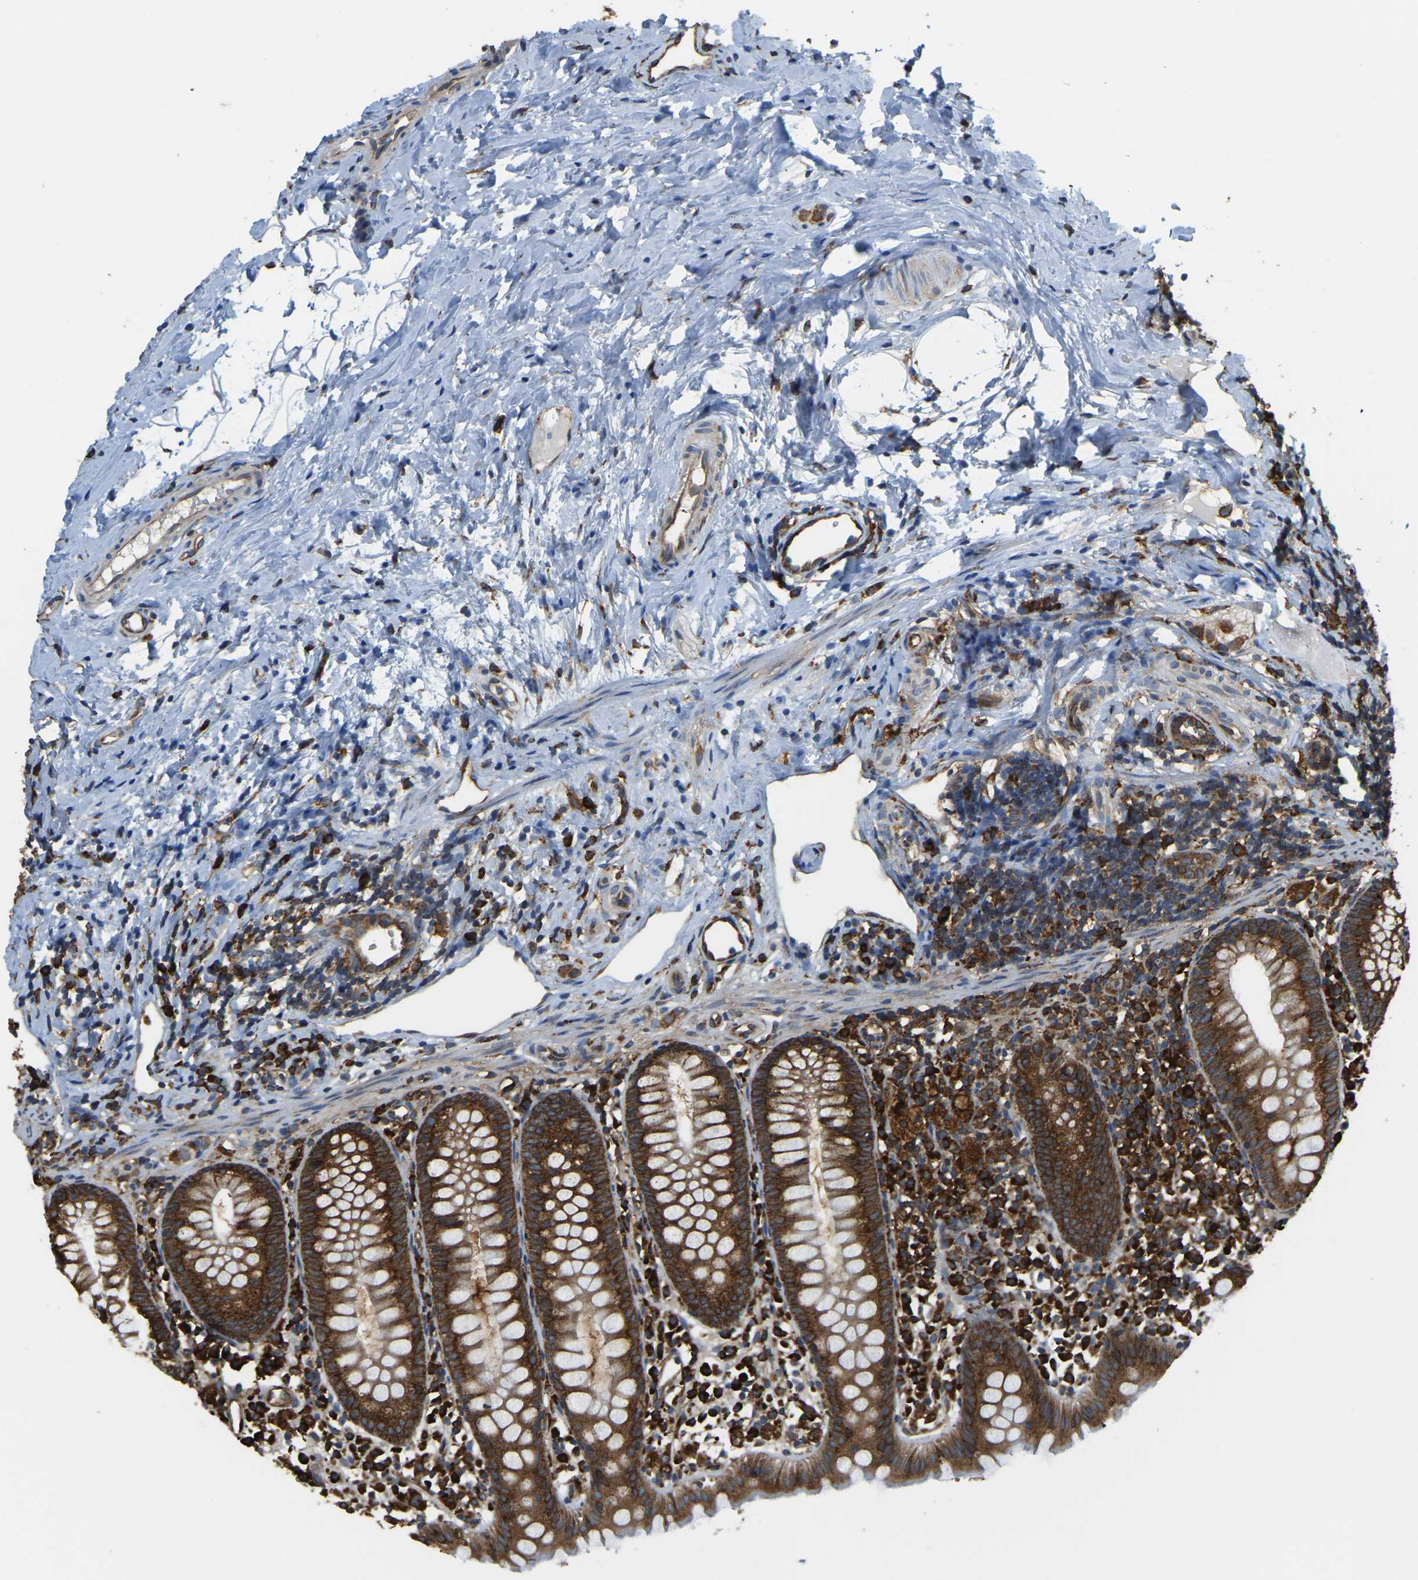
{"staining": {"intensity": "strong", "quantity": ">75%", "location": "cytoplasmic/membranous"}, "tissue": "appendix", "cell_type": "Glandular cells", "image_type": "normal", "snomed": [{"axis": "morphology", "description": "Normal tissue, NOS"}, {"axis": "topography", "description": "Appendix"}], "caption": "Brown immunohistochemical staining in unremarkable appendix exhibits strong cytoplasmic/membranous positivity in approximately >75% of glandular cells.", "gene": "RNF115", "patient": {"sex": "female", "age": 20}}